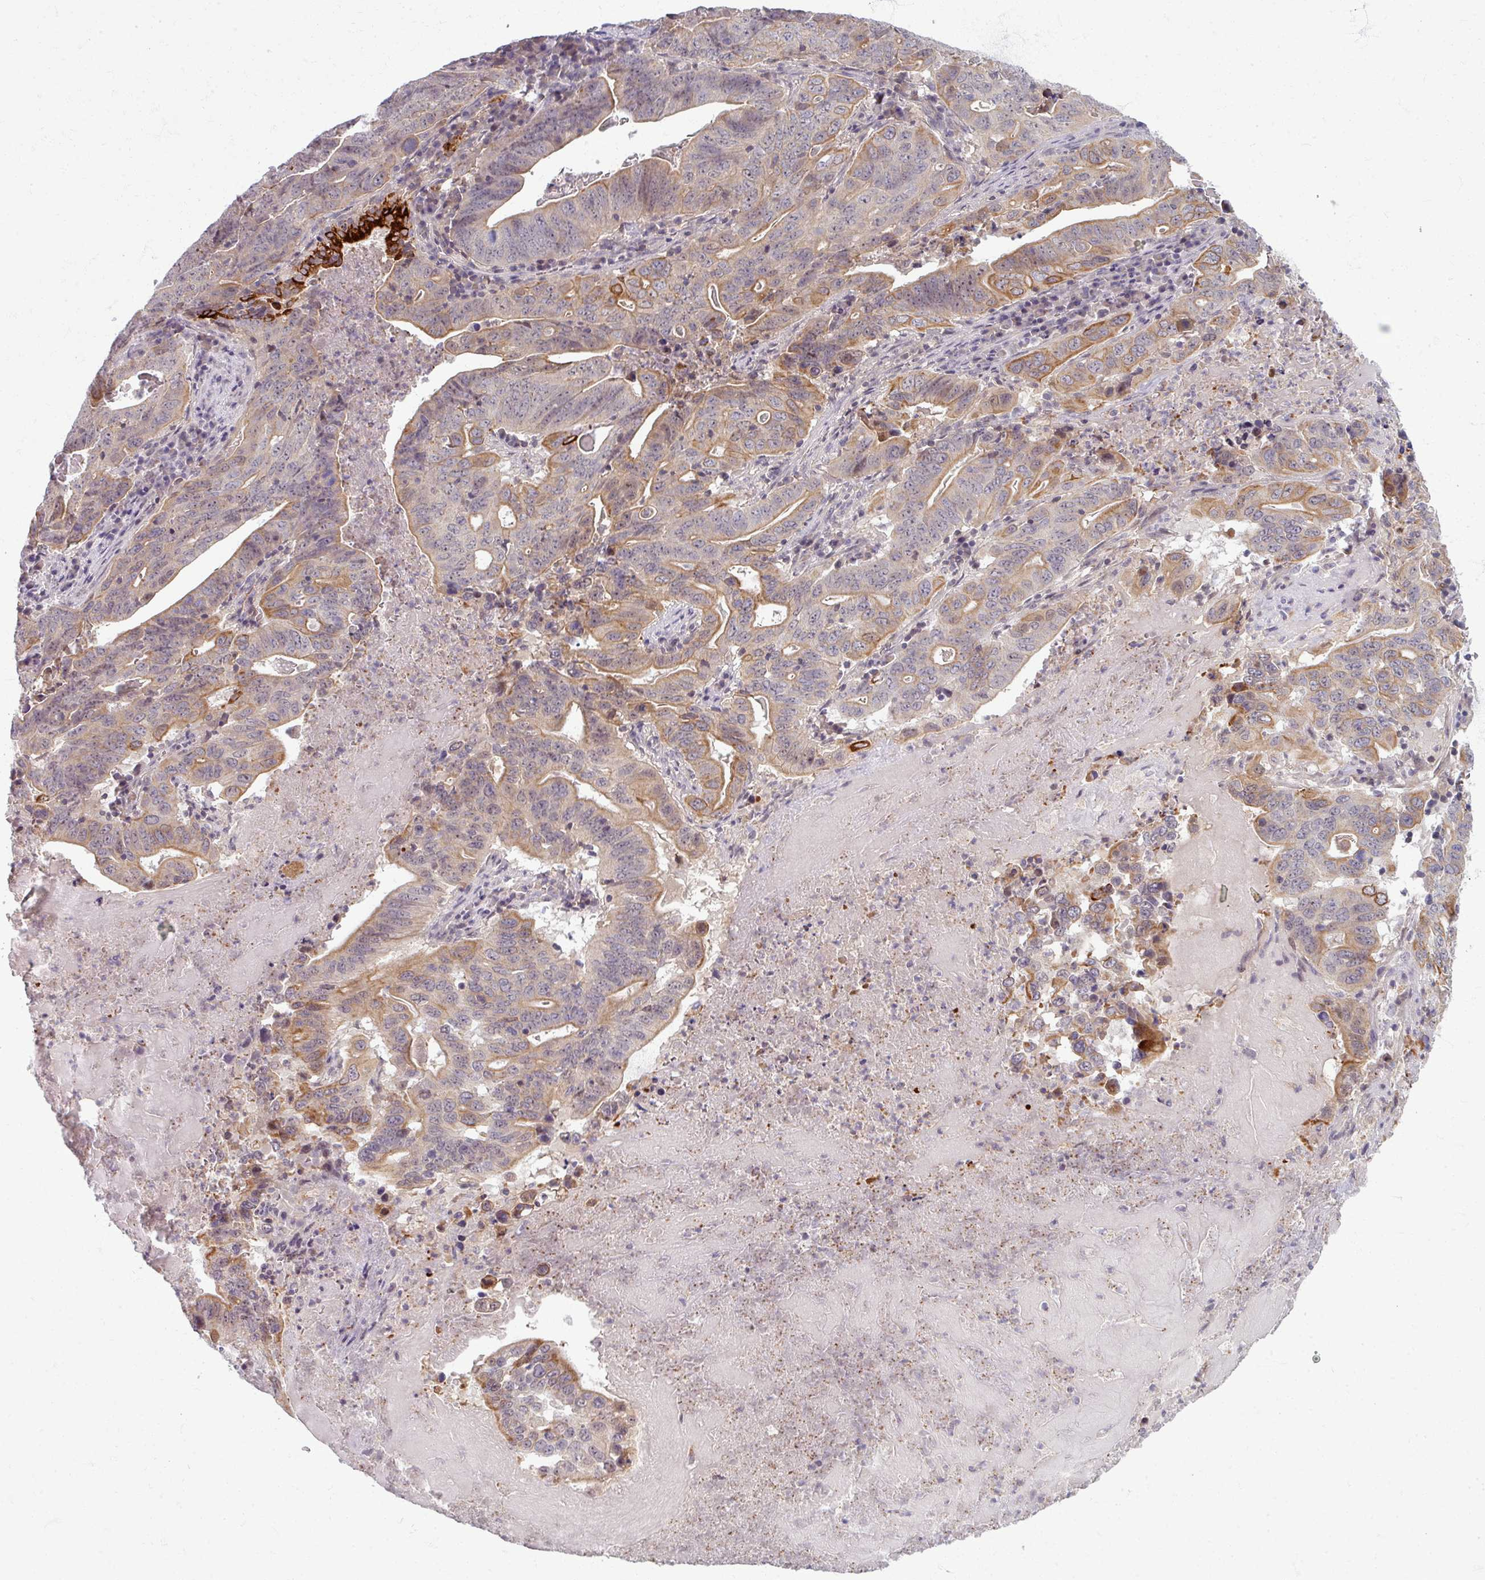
{"staining": {"intensity": "moderate", "quantity": "25%-75%", "location": "cytoplasmic/membranous"}, "tissue": "lung cancer", "cell_type": "Tumor cells", "image_type": "cancer", "snomed": [{"axis": "morphology", "description": "Adenocarcinoma, NOS"}, {"axis": "topography", "description": "Lung"}], "caption": "Immunohistochemistry of lung adenocarcinoma exhibits medium levels of moderate cytoplasmic/membranous expression in about 25%-75% of tumor cells.", "gene": "TTLL7", "patient": {"sex": "female", "age": 60}}